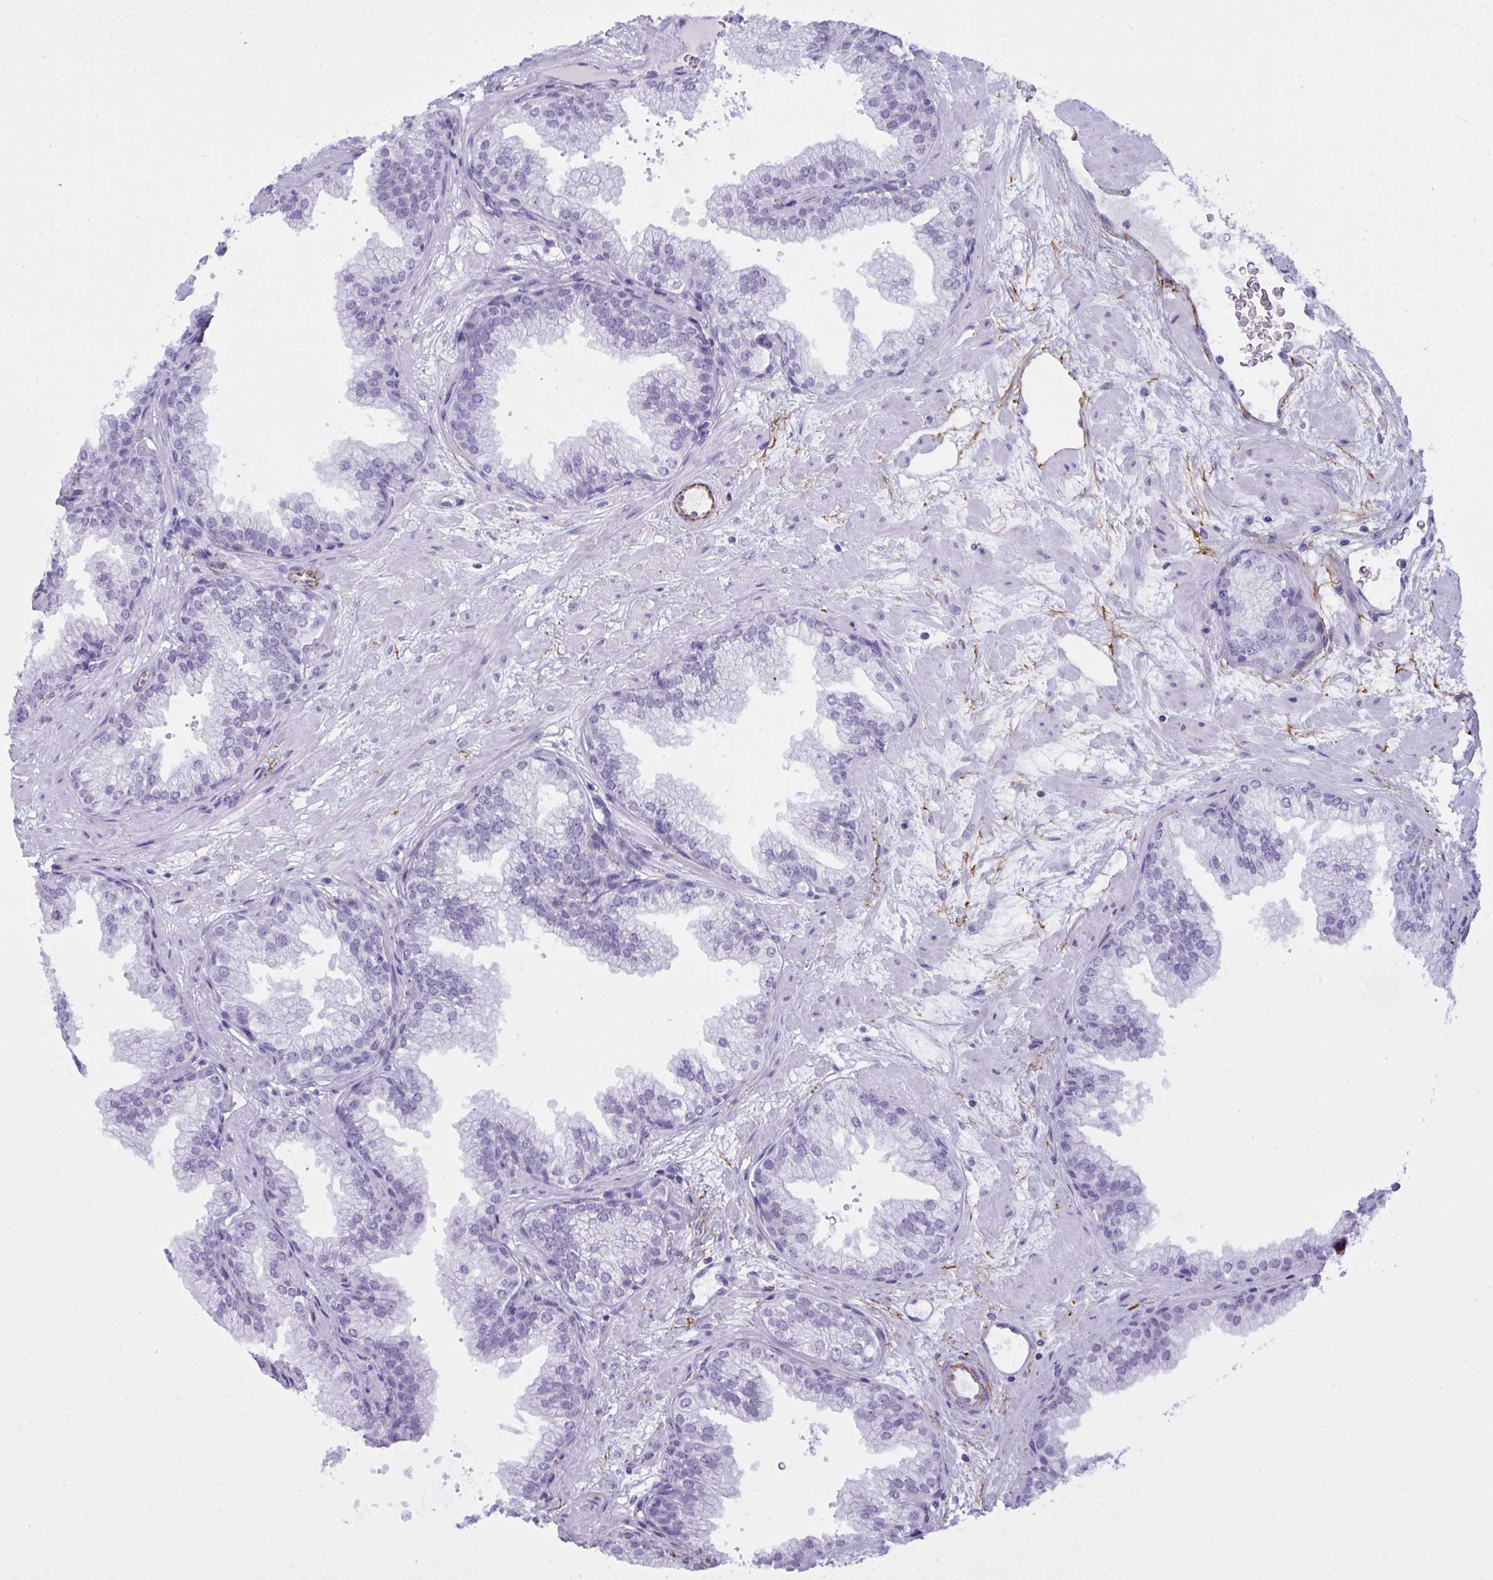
{"staining": {"intensity": "negative", "quantity": "none", "location": "none"}, "tissue": "prostate", "cell_type": "Glandular cells", "image_type": "normal", "snomed": [{"axis": "morphology", "description": "Normal tissue, NOS"}, {"axis": "topography", "description": "Prostate"}], "caption": "The image displays no staining of glandular cells in normal prostate. The staining is performed using DAB brown chromogen with nuclei counter-stained in using hematoxylin.", "gene": "ELN", "patient": {"sex": "male", "age": 37}}